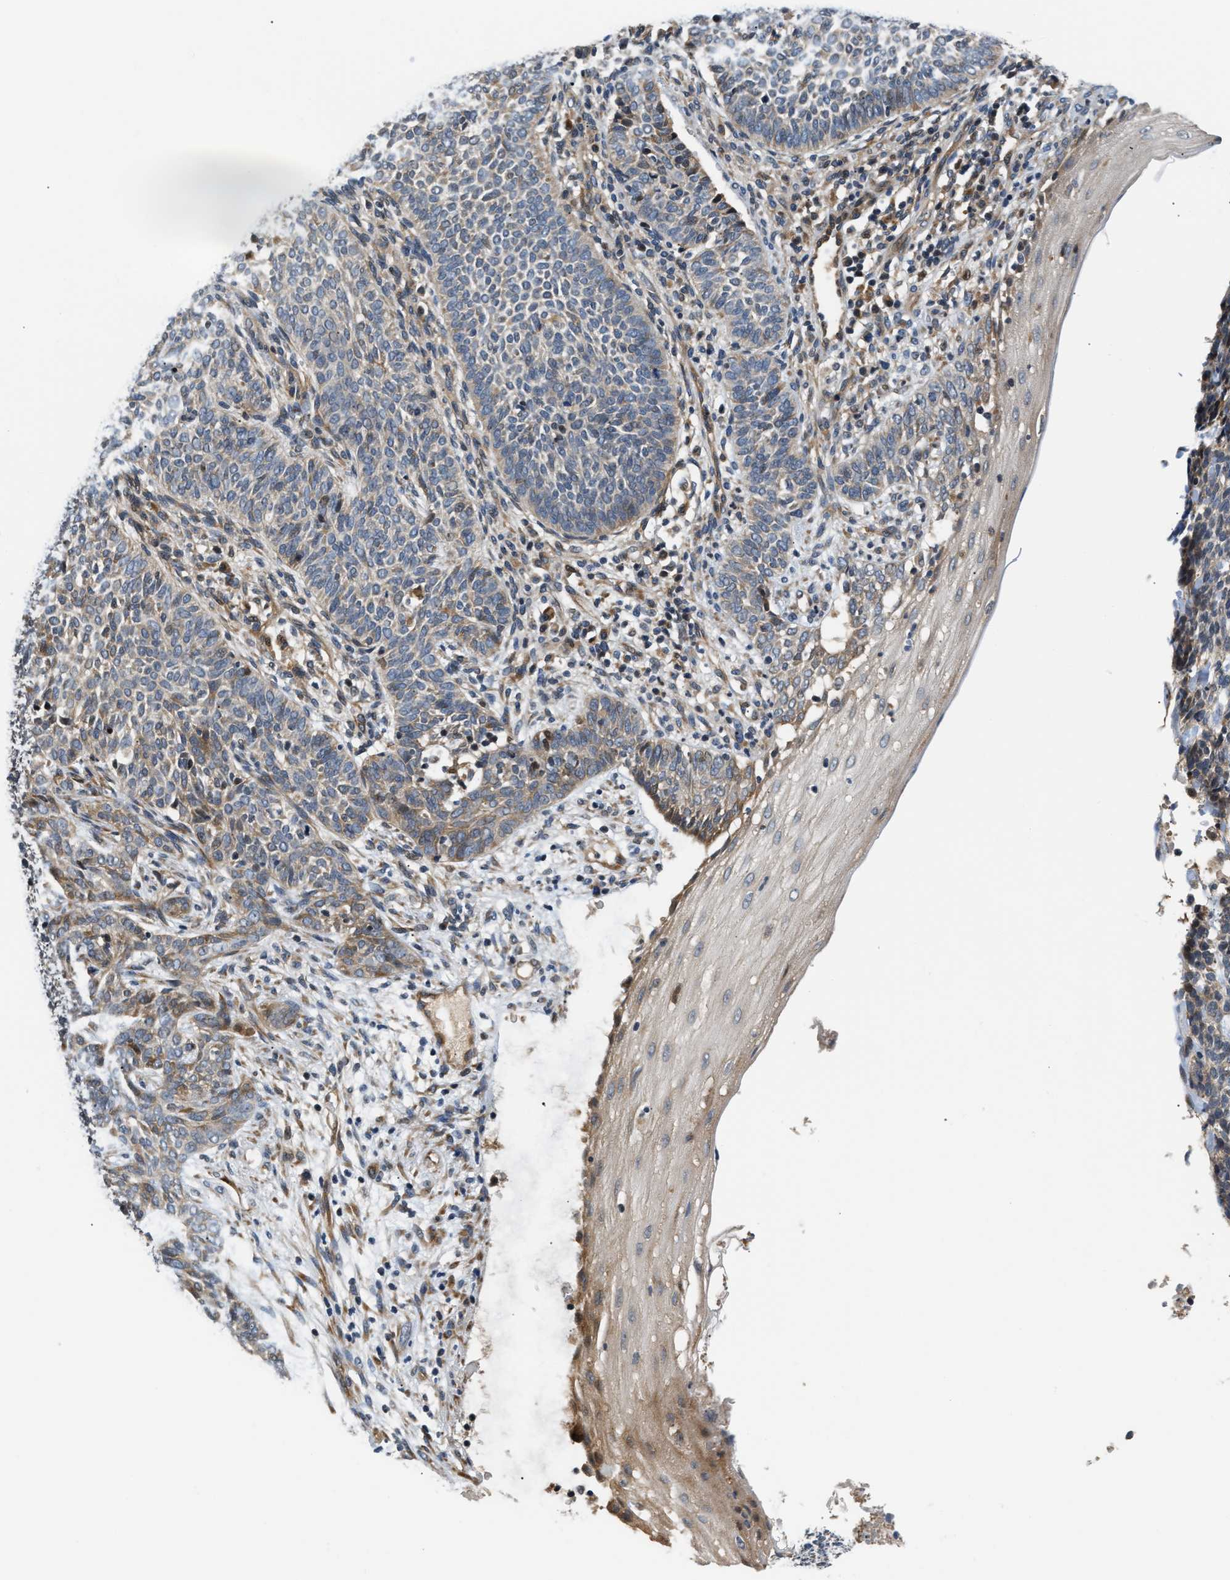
{"staining": {"intensity": "moderate", "quantity": "25%-75%", "location": "cytoplasmic/membranous"}, "tissue": "skin cancer", "cell_type": "Tumor cells", "image_type": "cancer", "snomed": [{"axis": "morphology", "description": "Basal cell carcinoma"}, {"axis": "topography", "description": "Skin"}], "caption": "Basal cell carcinoma (skin) stained with DAB (3,3'-diaminobenzidine) immunohistochemistry displays medium levels of moderate cytoplasmic/membranous staining in approximately 25%-75% of tumor cells. The protein is shown in brown color, while the nuclei are stained blue.", "gene": "TNIP2", "patient": {"sex": "male", "age": 87}}